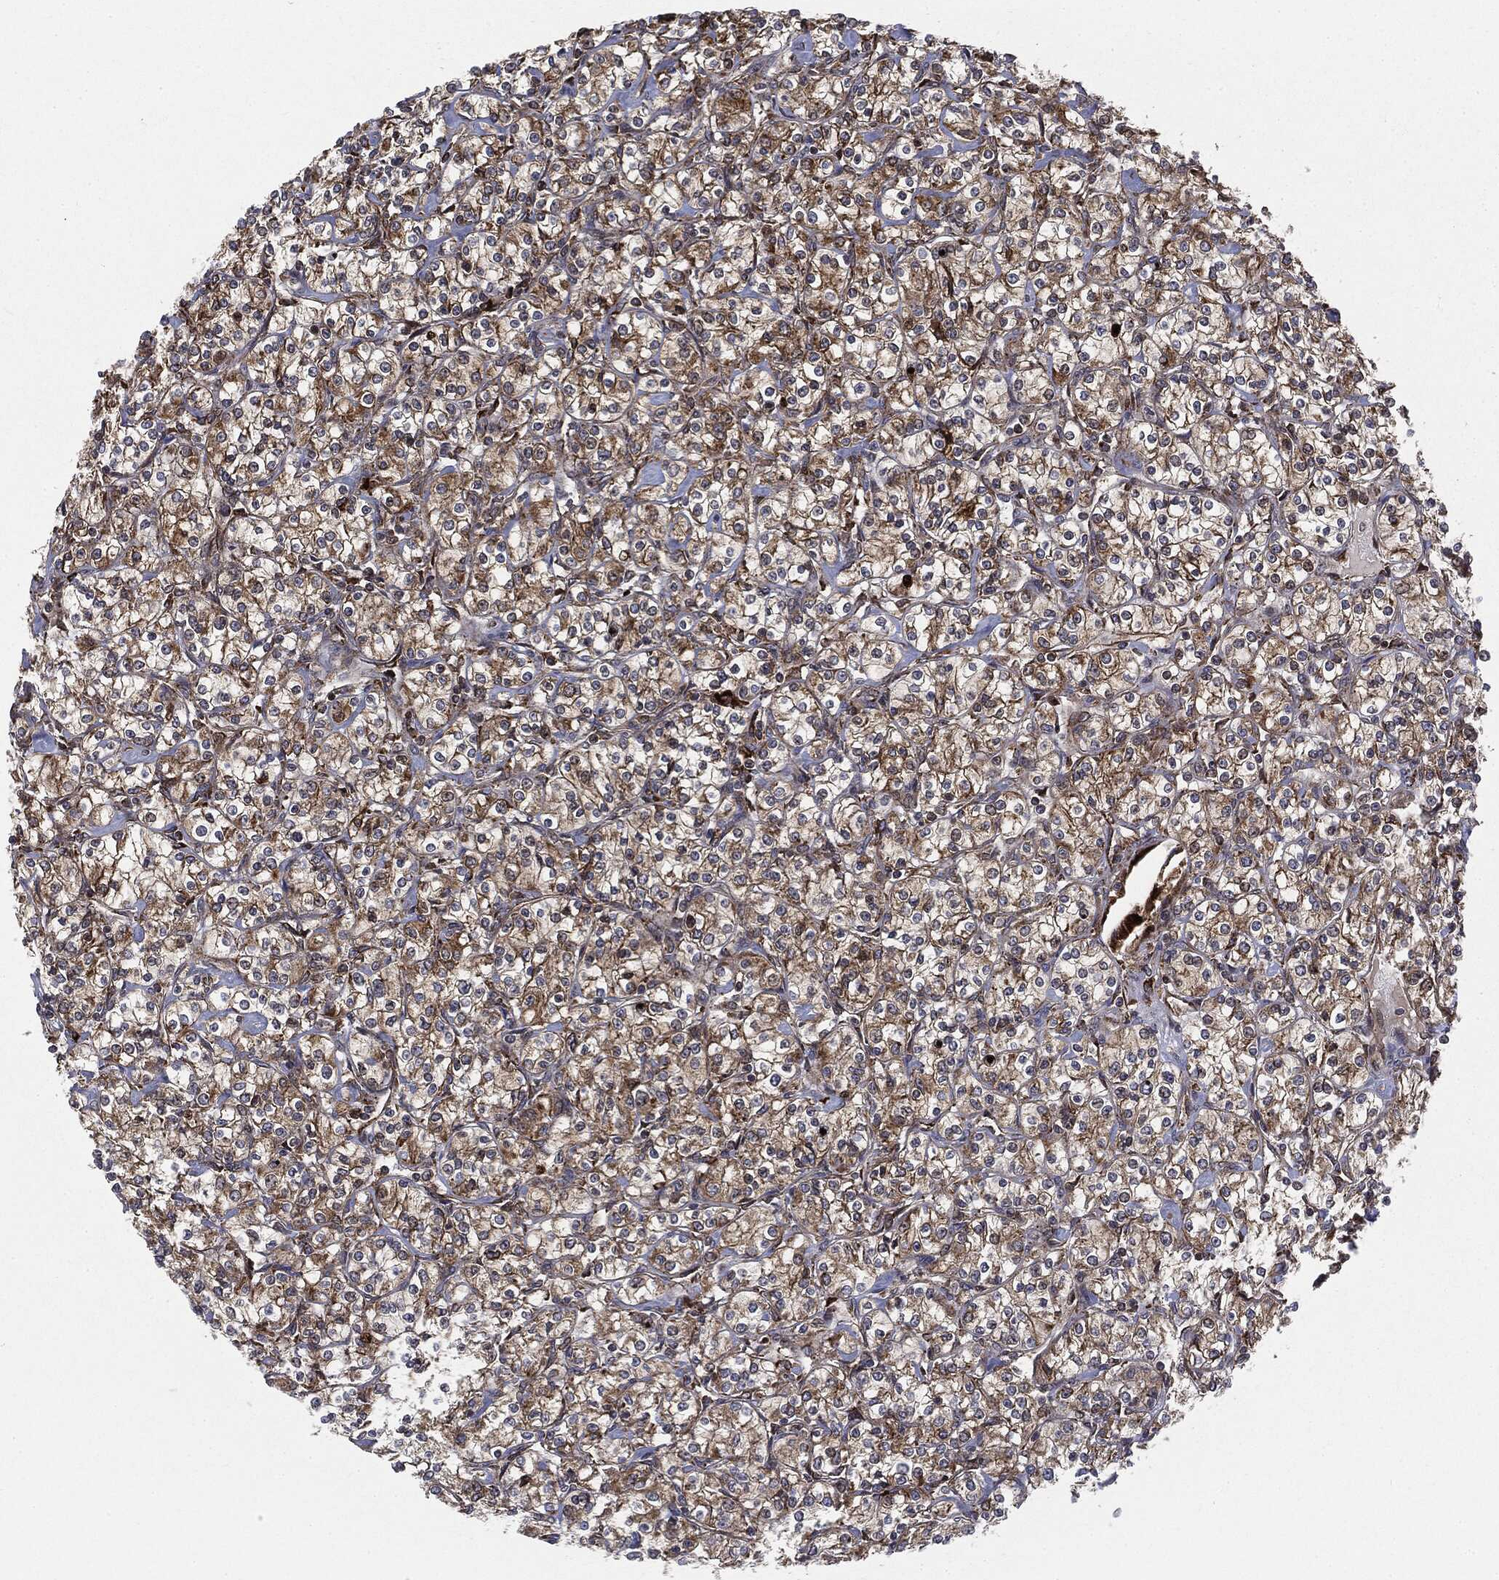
{"staining": {"intensity": "moderate", "quantity": ">75%", "location": "cytoplasmic/membranous"}, "tissue": "renal cancer", "cell_type": "Tumor cells", "image_type": "cancer", "snomed": [{"axis": "morphology", "description": "Adenocarcinoma, NOS"}, {"axis": "topography", "description": "Kidney"}], "caption": "IHC of renal cancer (adenocarcinoma) demonstrates medium levels of moderate cytoplasmic/membranous expression in about >75% of tumor cells.", "gene": "CYLD", "patient": {"sex": "male", "age": 77}}